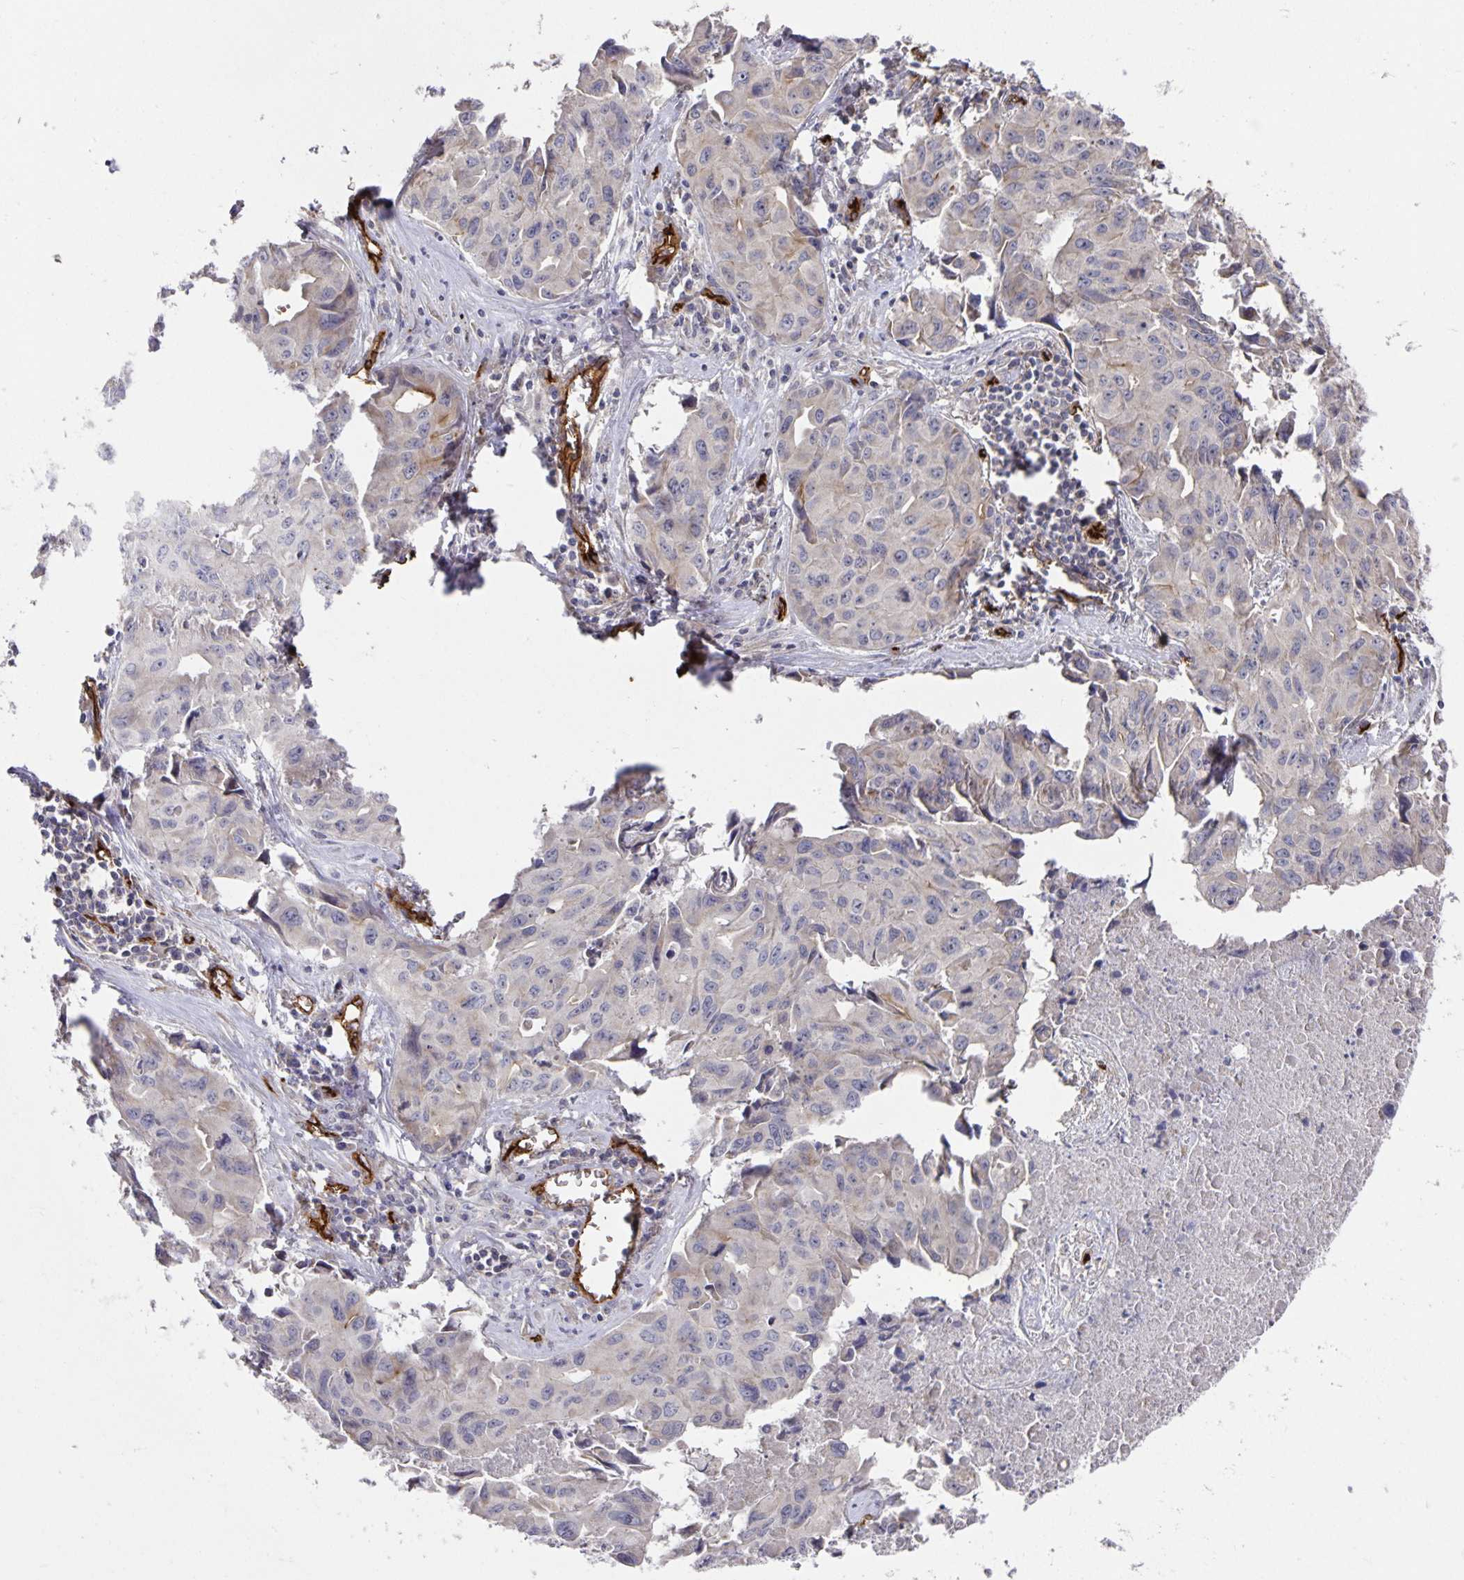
{"staining": {"intensity": "negative", "quantity": "none", "location": "none"}, "tissue": "lung cancer", "cell_type": "Tumor cells", "image_type": "cancer", "snomed": [{"axis": "morphology", "description": "Adenocarcinoma, NOS"}, {"axis": "topography", "description": "Lymph node"}, {"axis": "topography", "description": "Lung"}], "caption": "Human lung adenocarcinoma stained for a protein using IHC displays no staining in tumor cells.", "gene": "PODXL", "patient": {"sex": "male", "age": 64}}